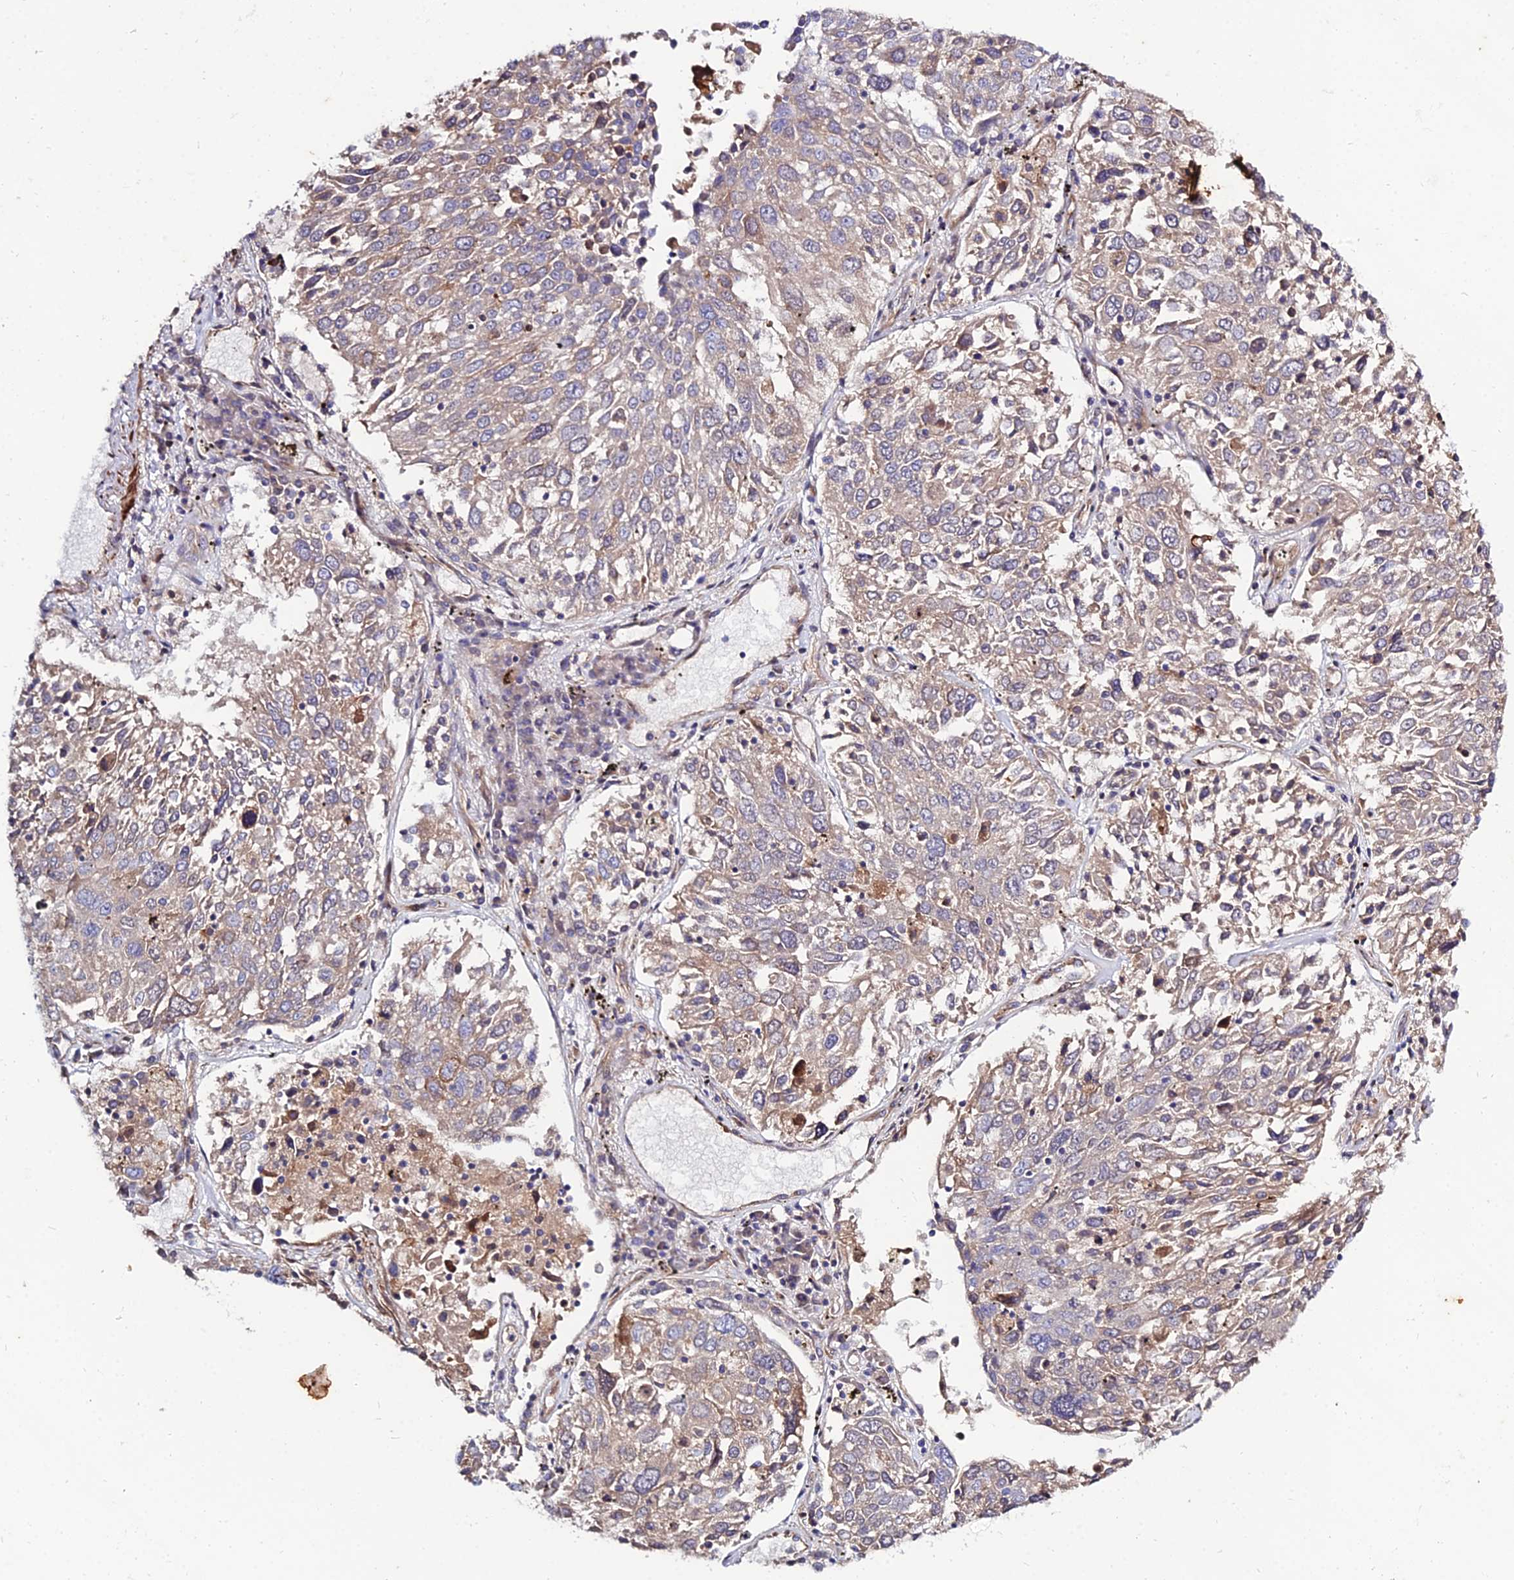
{"staining": {"intensity": "weak", "quantity": ">75%", "location": "cytoplasmic/membranous"}, "tissue": "lung cancer", "cell_type": "Tumor cells", "image_type": "cancer", "snomed": [{"axis": "morphology", "description": "Squamous cell carcinoma, NOS"}, {"axis": "topography", "description": "Lung"}], "caption": "IHC (DAB) staining of human lung cancer (squamous cell carcinoma) reveals weak cytoplasmic/membranous protein positivity in approximately >75% of tumor cells. (Brightfield microscopy of DAB IHC at high magnification).", "gene": "ARL6IP1", "patient": {"sex": "male", "age": 65}}